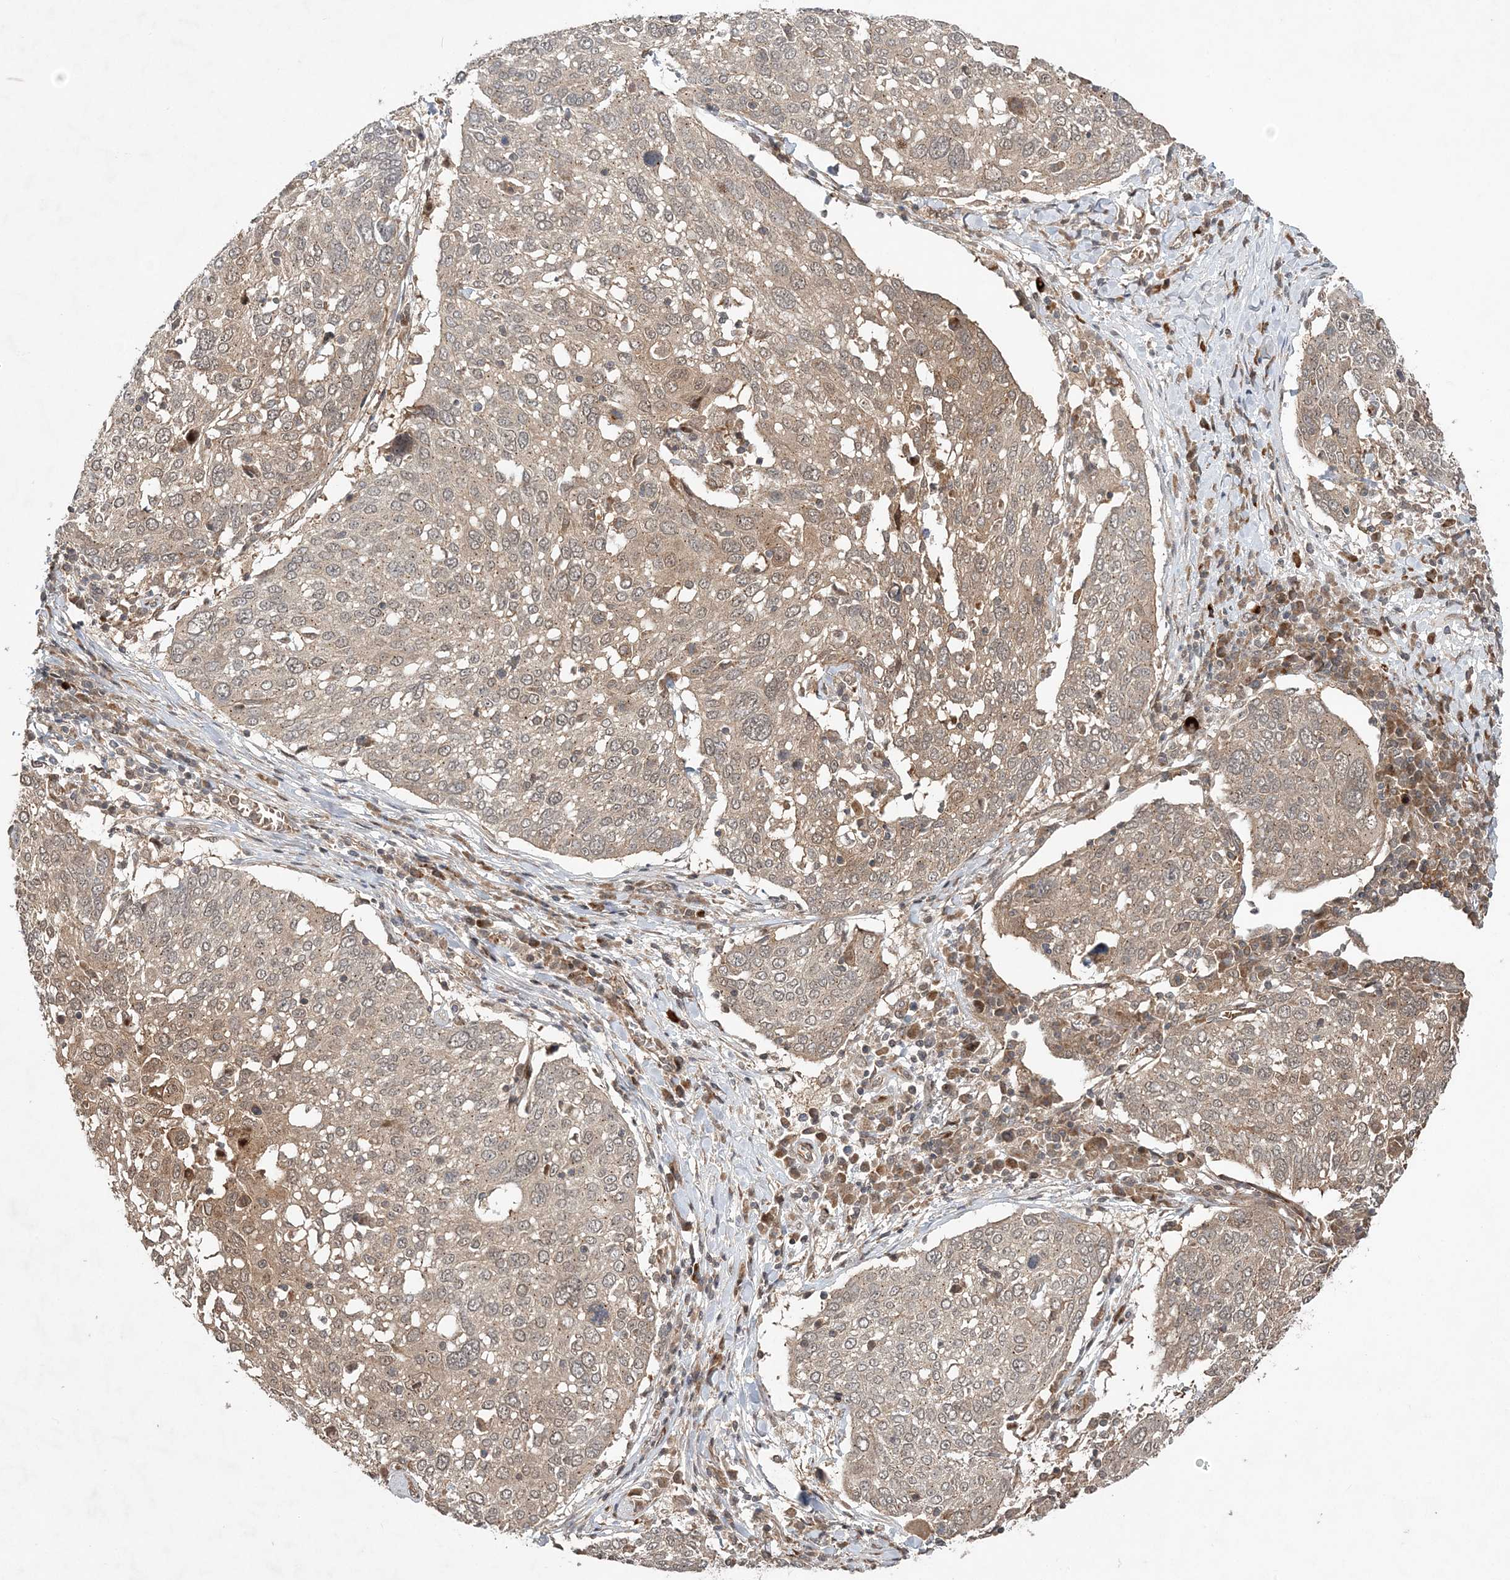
{"staining": {"intensity": "weak", "quantity": ">75%", "location": "cytoplasmic/membranous"}, "tissue": "lung cancer", "cell_type": "Tumor cells", "image_type": "cancer", "snomed": [{"axis": "morphology", "description": "Squamous cell carcinoma, NOS"}, {"axis": "topography", "description": "Lung"}], "caption": "DAB (3,3'-diaminobenzidine) immunohistochemical staining of human squamous cell carcinoma (lung) demonstrates weak cytoplasmic/membranous protein staining in approximately >75% of tumor cells.", "gene": "UBTD2", "patient": {"sex": "male", "age": 65}}